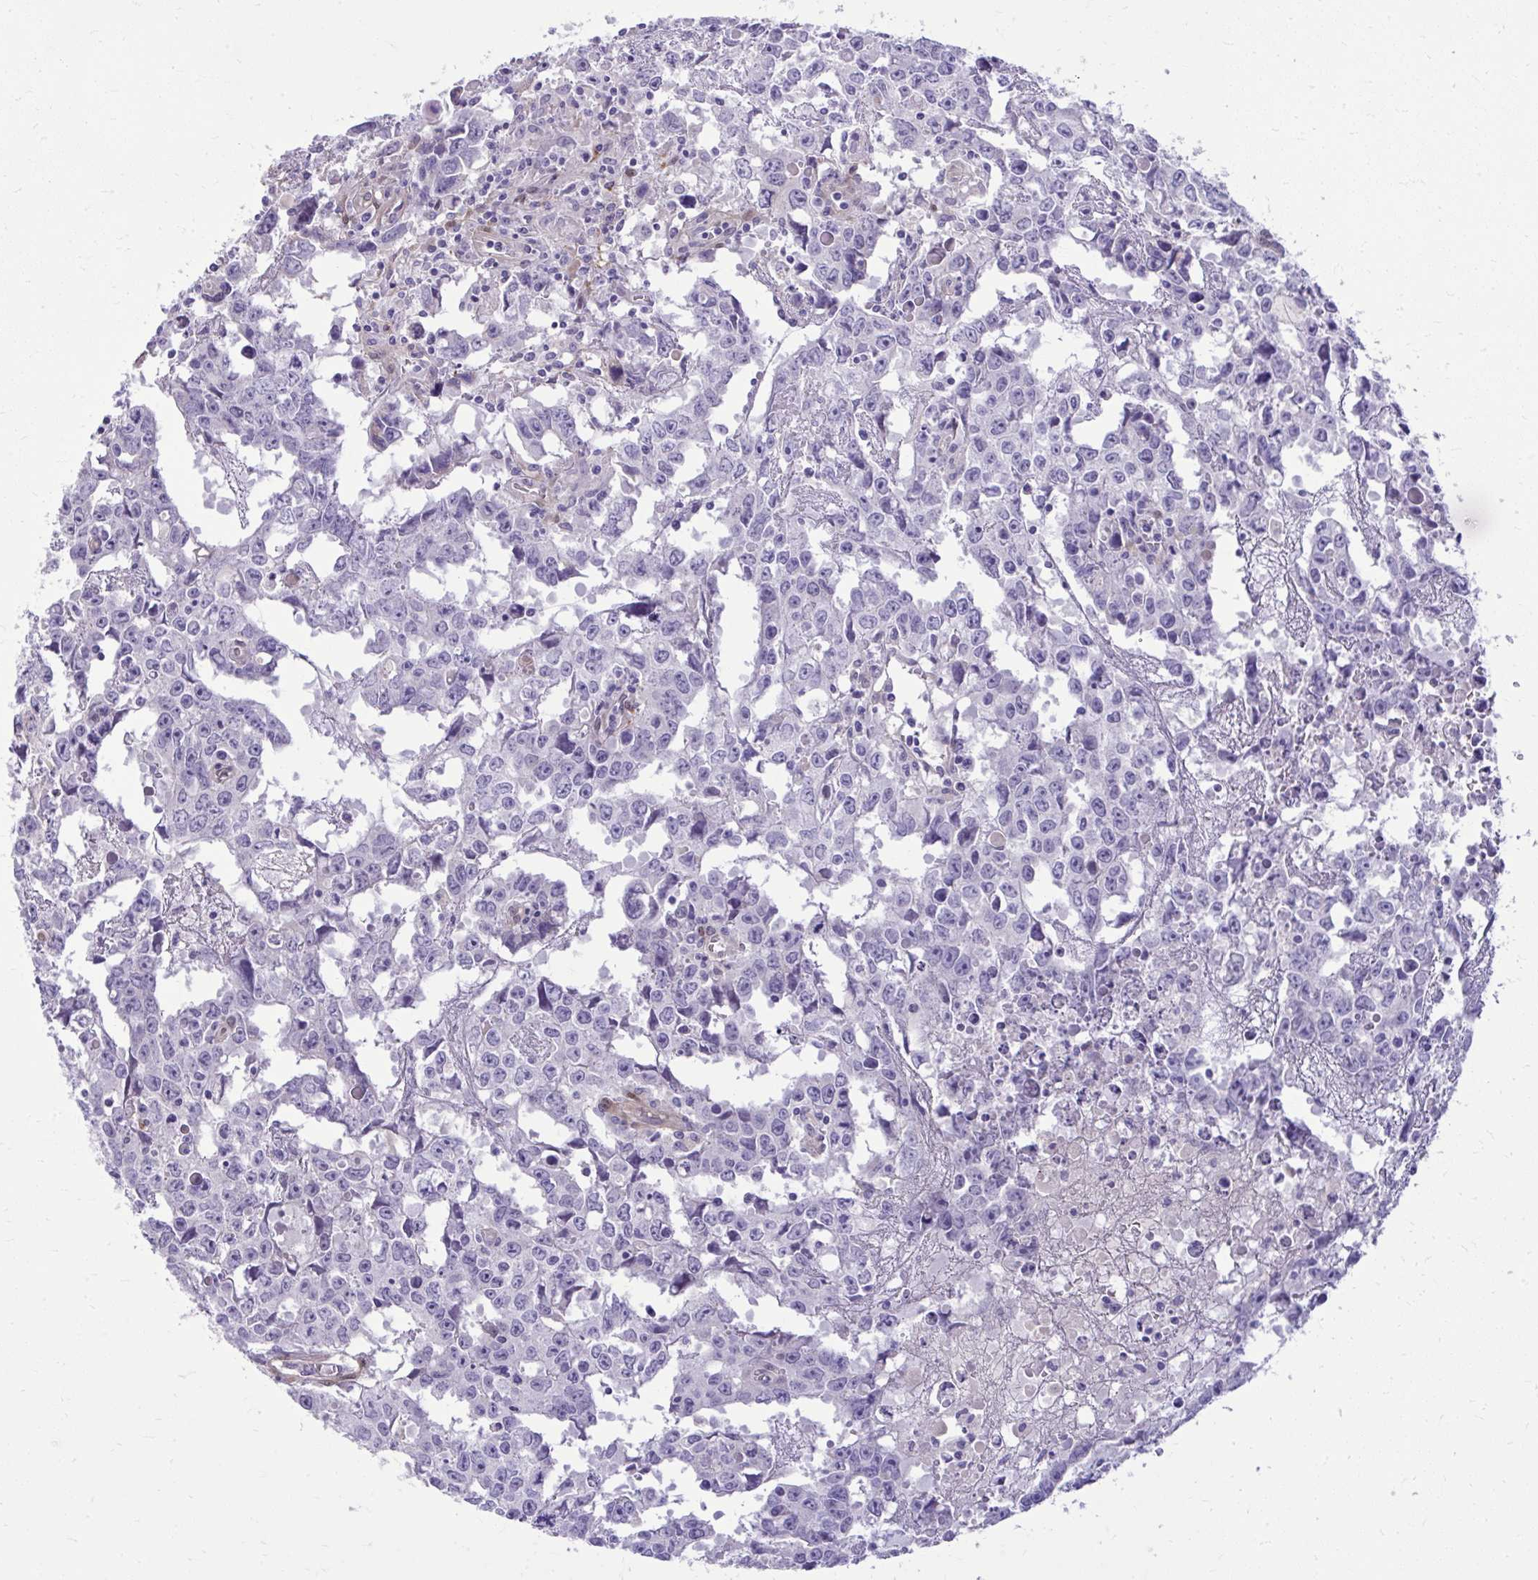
{"staining": {"intensity": "negative", "quantity": "none", "location": "none"}, "tissue": "testis cancer", "cell_type": "Tumor cells", "image_type": "cancer", "snomed": [{"axis": "morphology", "description": "Carcinoma, Embryonal, NOS"}, {"axis": "topography", "description": "Testis"}], "caption": "Immunohistochemistry (IHC) image of neoplastic tissue: human embryonal carcinoma (testis) stained with DAB (3,3'-diaminobenzidine) reveals no significant protein positivity in tumor cells.", "gene": "NNMT", "patient": {"sex": "male", "age": 22}}